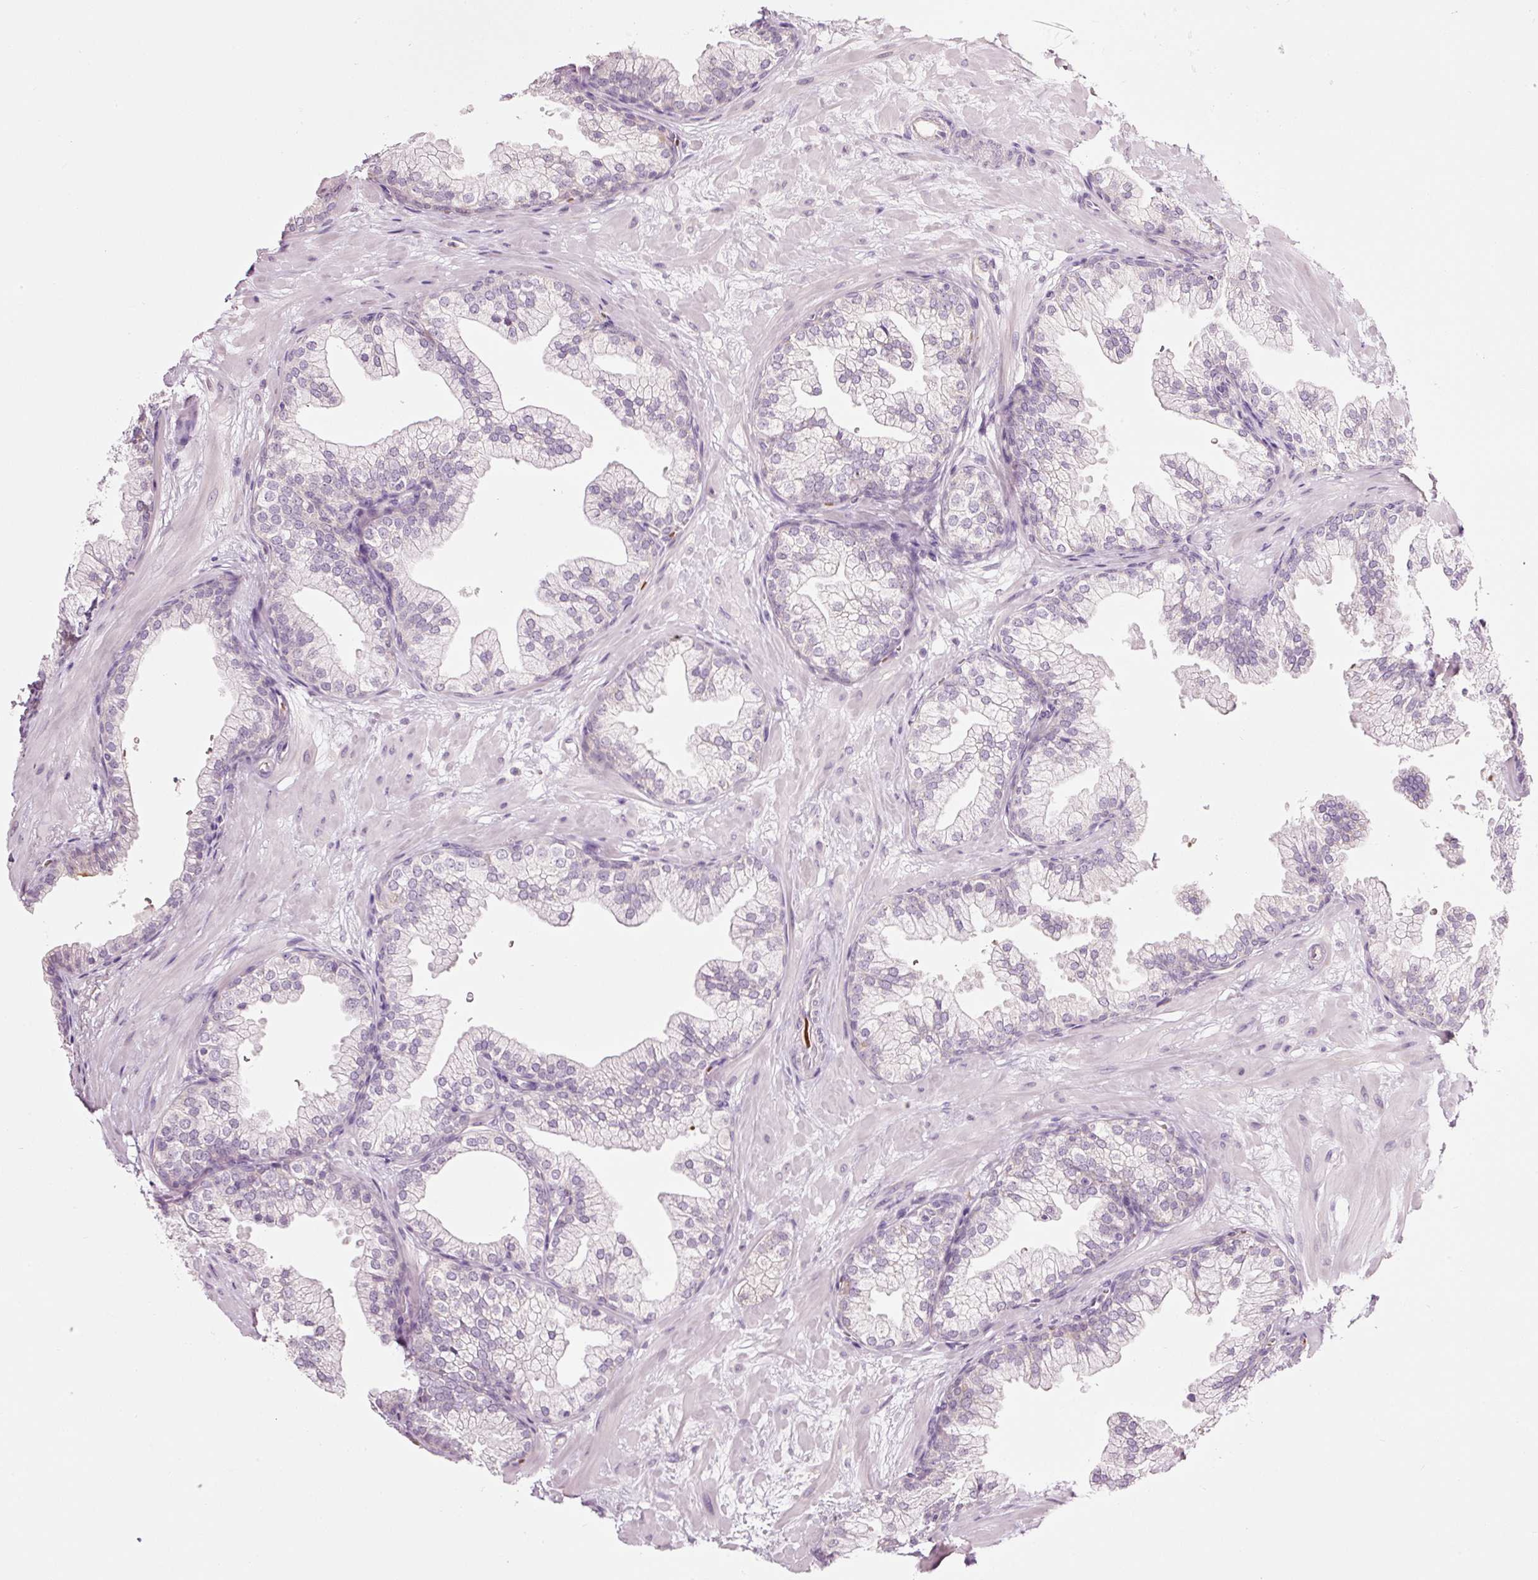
{"staining": {"intensity": "negative", "quantity": "none", "location": "none"}, "tissue": "prostate", "cell_type": "Glandular cells", "image_type": "normal", "snomed": [{"axis": "morphology", "description": "Normal tissue, NOS"}, {"axis": "topography", "description": "Prostate"}, {"axis": "topography", "description": "Peripheral nerve tissue"}], "caption": "Human prostate stained for a protein using immunohistochemistry reveals no expression in glandular cells.", "gene": "LDHAL6B", "patient": {"sex": "male", "age": 61}}